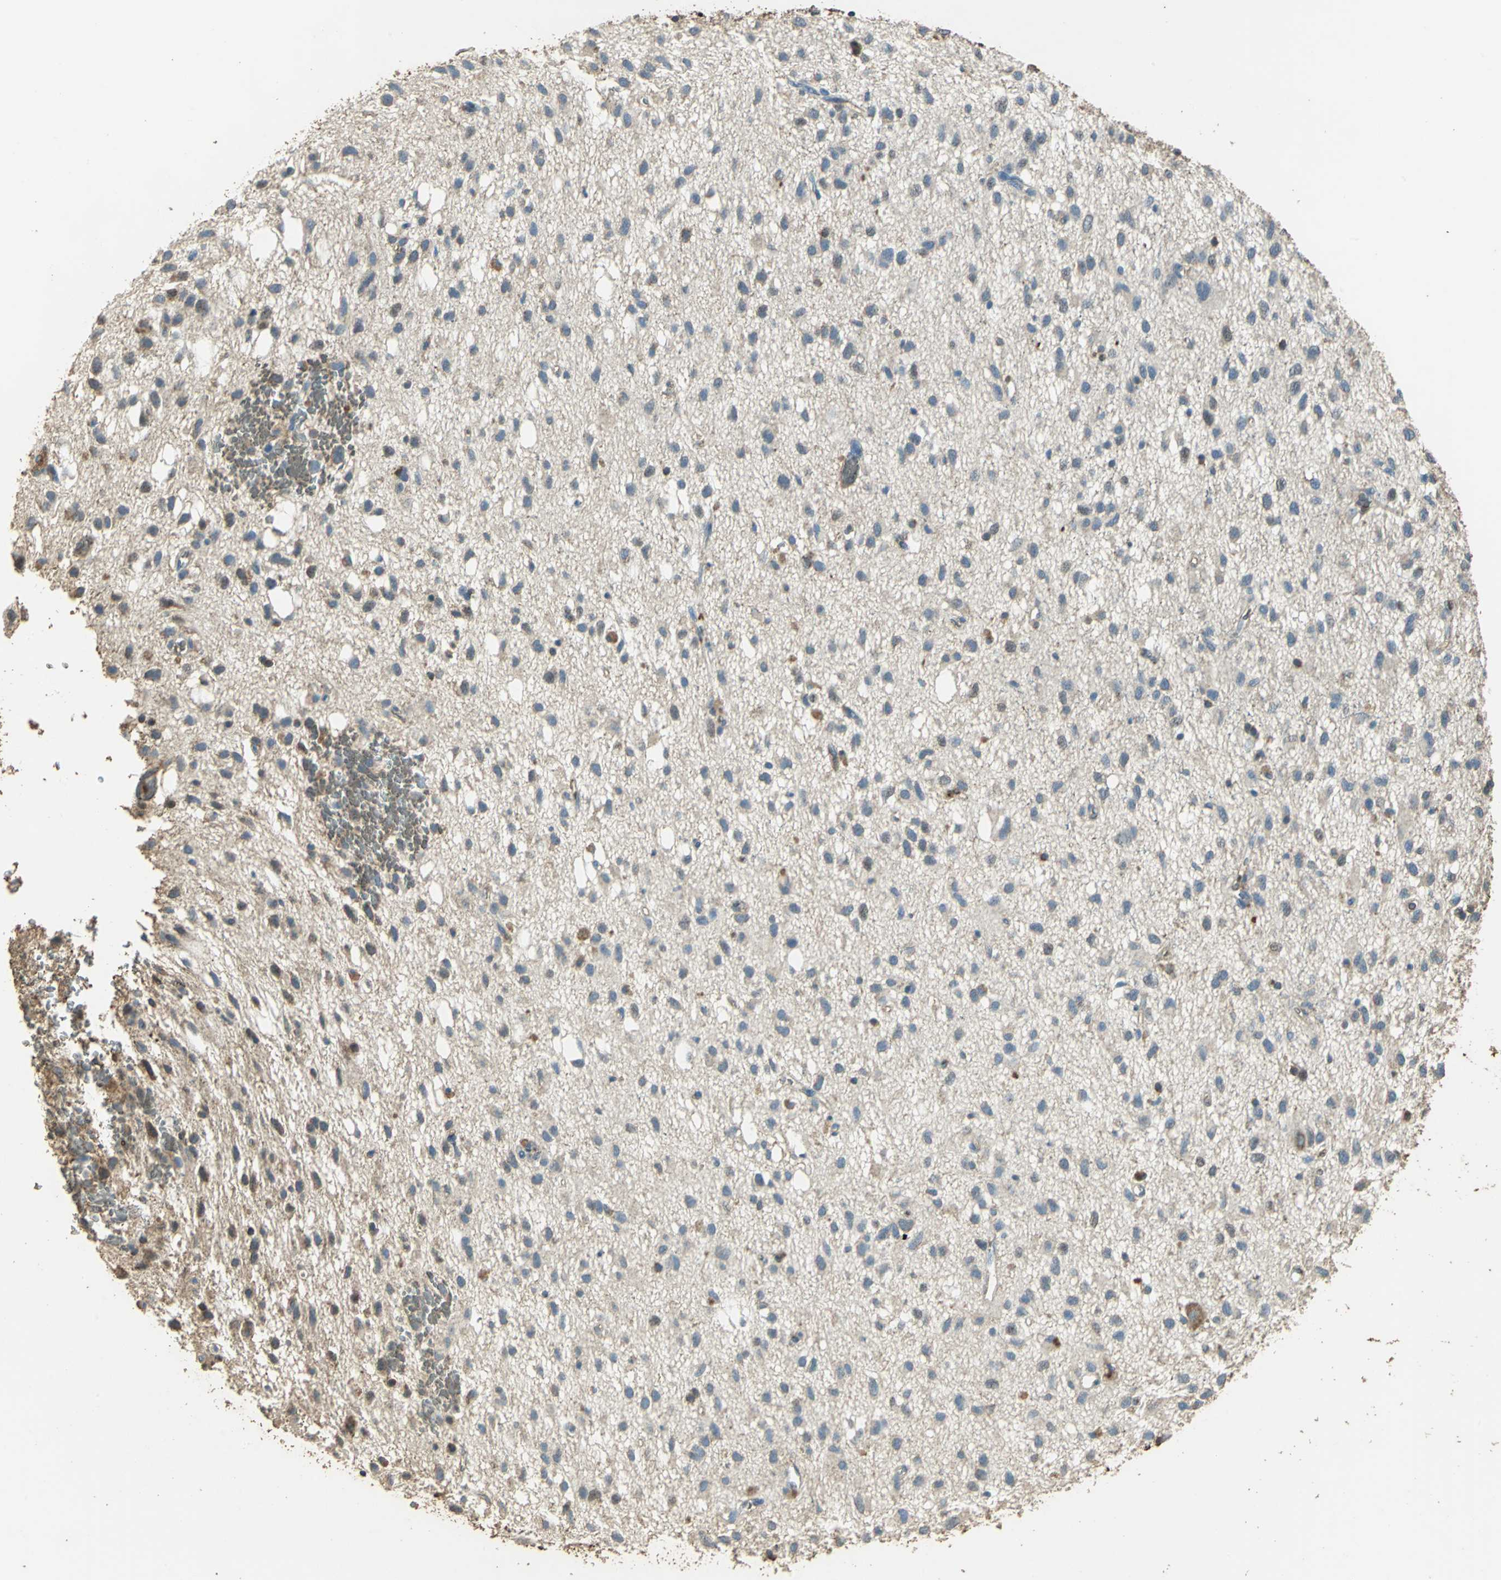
{"staining": {"intensity": "weak", "quantity": ">75%", "location": "cytoplasmic/membranous"}, "tissue": "glioma", "cell_type": "Tumor cells", "image_type": "cancer", "snomed": [{"axis": "morphology", "description": "Glioma, malignant, Low grade"}, {"axis": "topography", "description": "Brain"}], "caption": "Immunohistochemical staining of human low-grade glioma (malignant) reveals weak cytoplasmic/membranous protein staining in approximately >75% of tumor cells.", "gene": "TRAPPC2", "patient": {"sex": "male", "age": 77}}